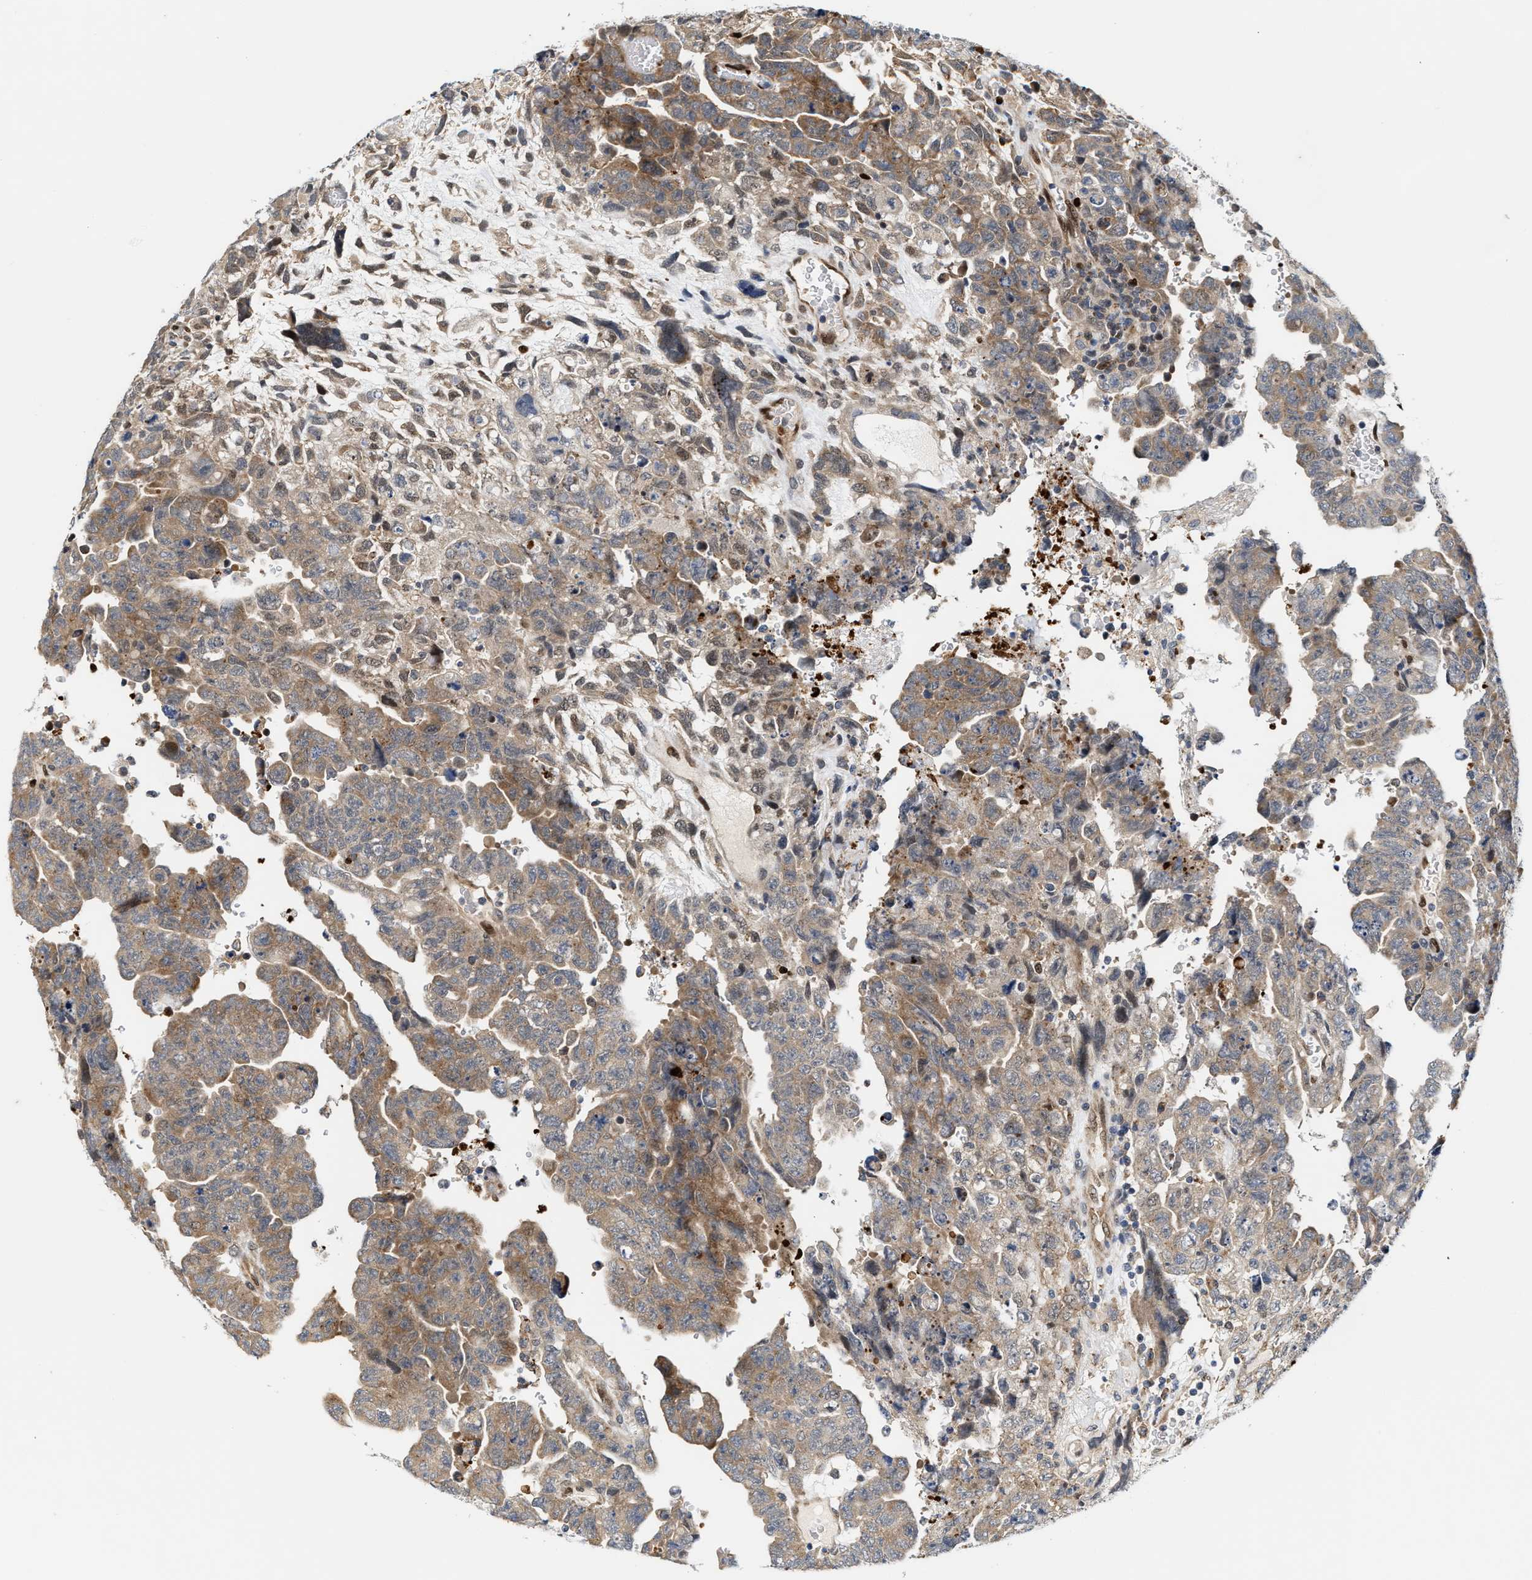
{"staining": {"intensity": "moderate", "quantity": "<25%", "location": "cytoplasmic/membranous"}, "tissue": "testis cancer", "cell_type": "Tumor cells", "image_type": "cancer", "snomed": [{"axis": "morphology", "description": "Carcinoma, Embryonal, NOS"}, {"axis": "topography", "description": "Testis"}], "caption": "Immunohistochemical staining of testis cancer (embryonal carcinoma) demonstrates low levels of moderate cytoplasmic/membranous expression in about <25% of tumor cells. The protein of interest is stained brown, and the nuclei are stained in blue (DAB (3,3'-diaminobenzidine) IHC with brightfield microscopy, high magnification).", "gene": "TCF4", "patient": {"sex": "male", "age": 28}}